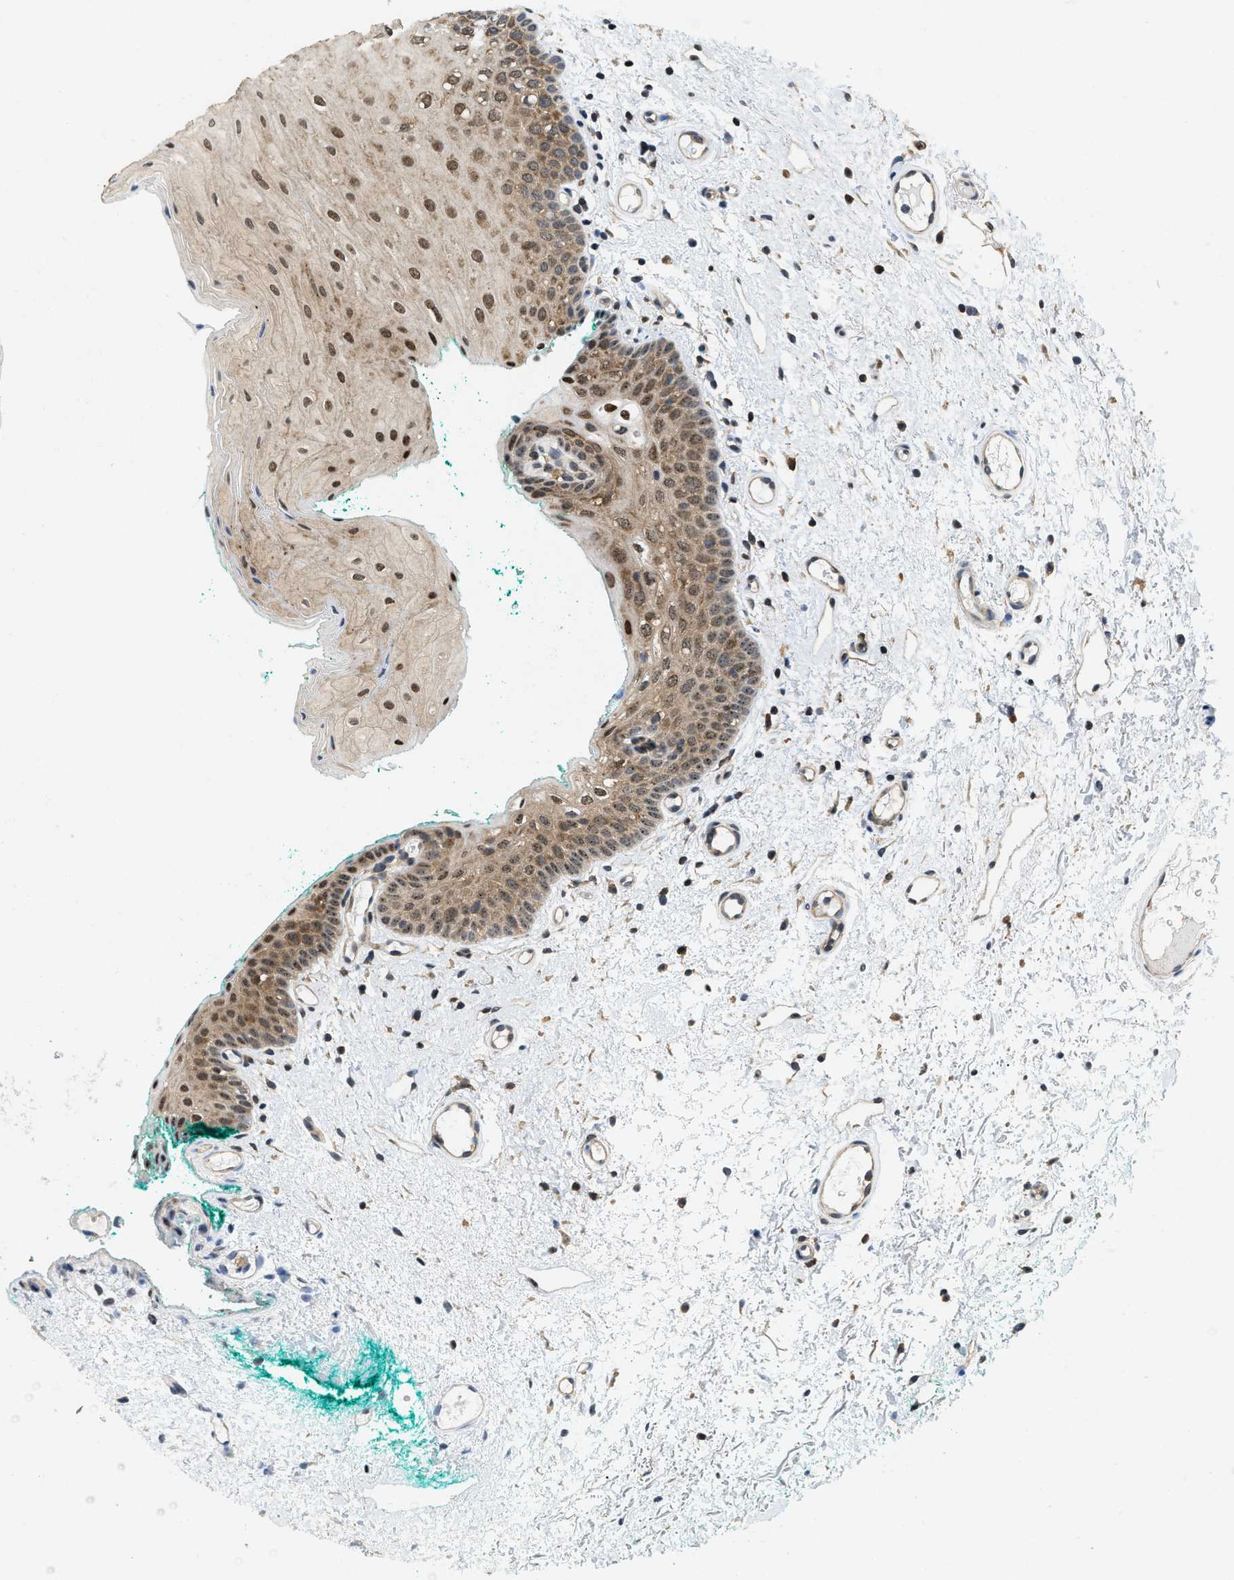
{"staining": {"intensity": "moderate", "quantity": ">75%", "location": "cytoplasmic/membranous,nuclear"}, "tissue": "oral mucosa", "cell_type": "Squamous epithelial cells", "image_type": "normal", "snomed": [{"axis": "morphology", "description": "Normal tissue, NOS"}, {"axis": "morphology", "description": "Squamous cell carcinoma, NOS"}, {"axis": "topography", "description": "Oral tissue"}, {"axis": "topography", "description": "Salivary gland"}, {"axis": "topography", "description": "Head-Neck"}], "caption": "Immunohistochemical staining of normal human oral mucosa shows >75% levels of moderate cytoplasmic/membranous,nuclear protein expression in about >75% of squamous epithelial cells. Nuclei are stained in blue.", "gene": "ATF7IP", "patient": {"sex": "female", "age": 62}}